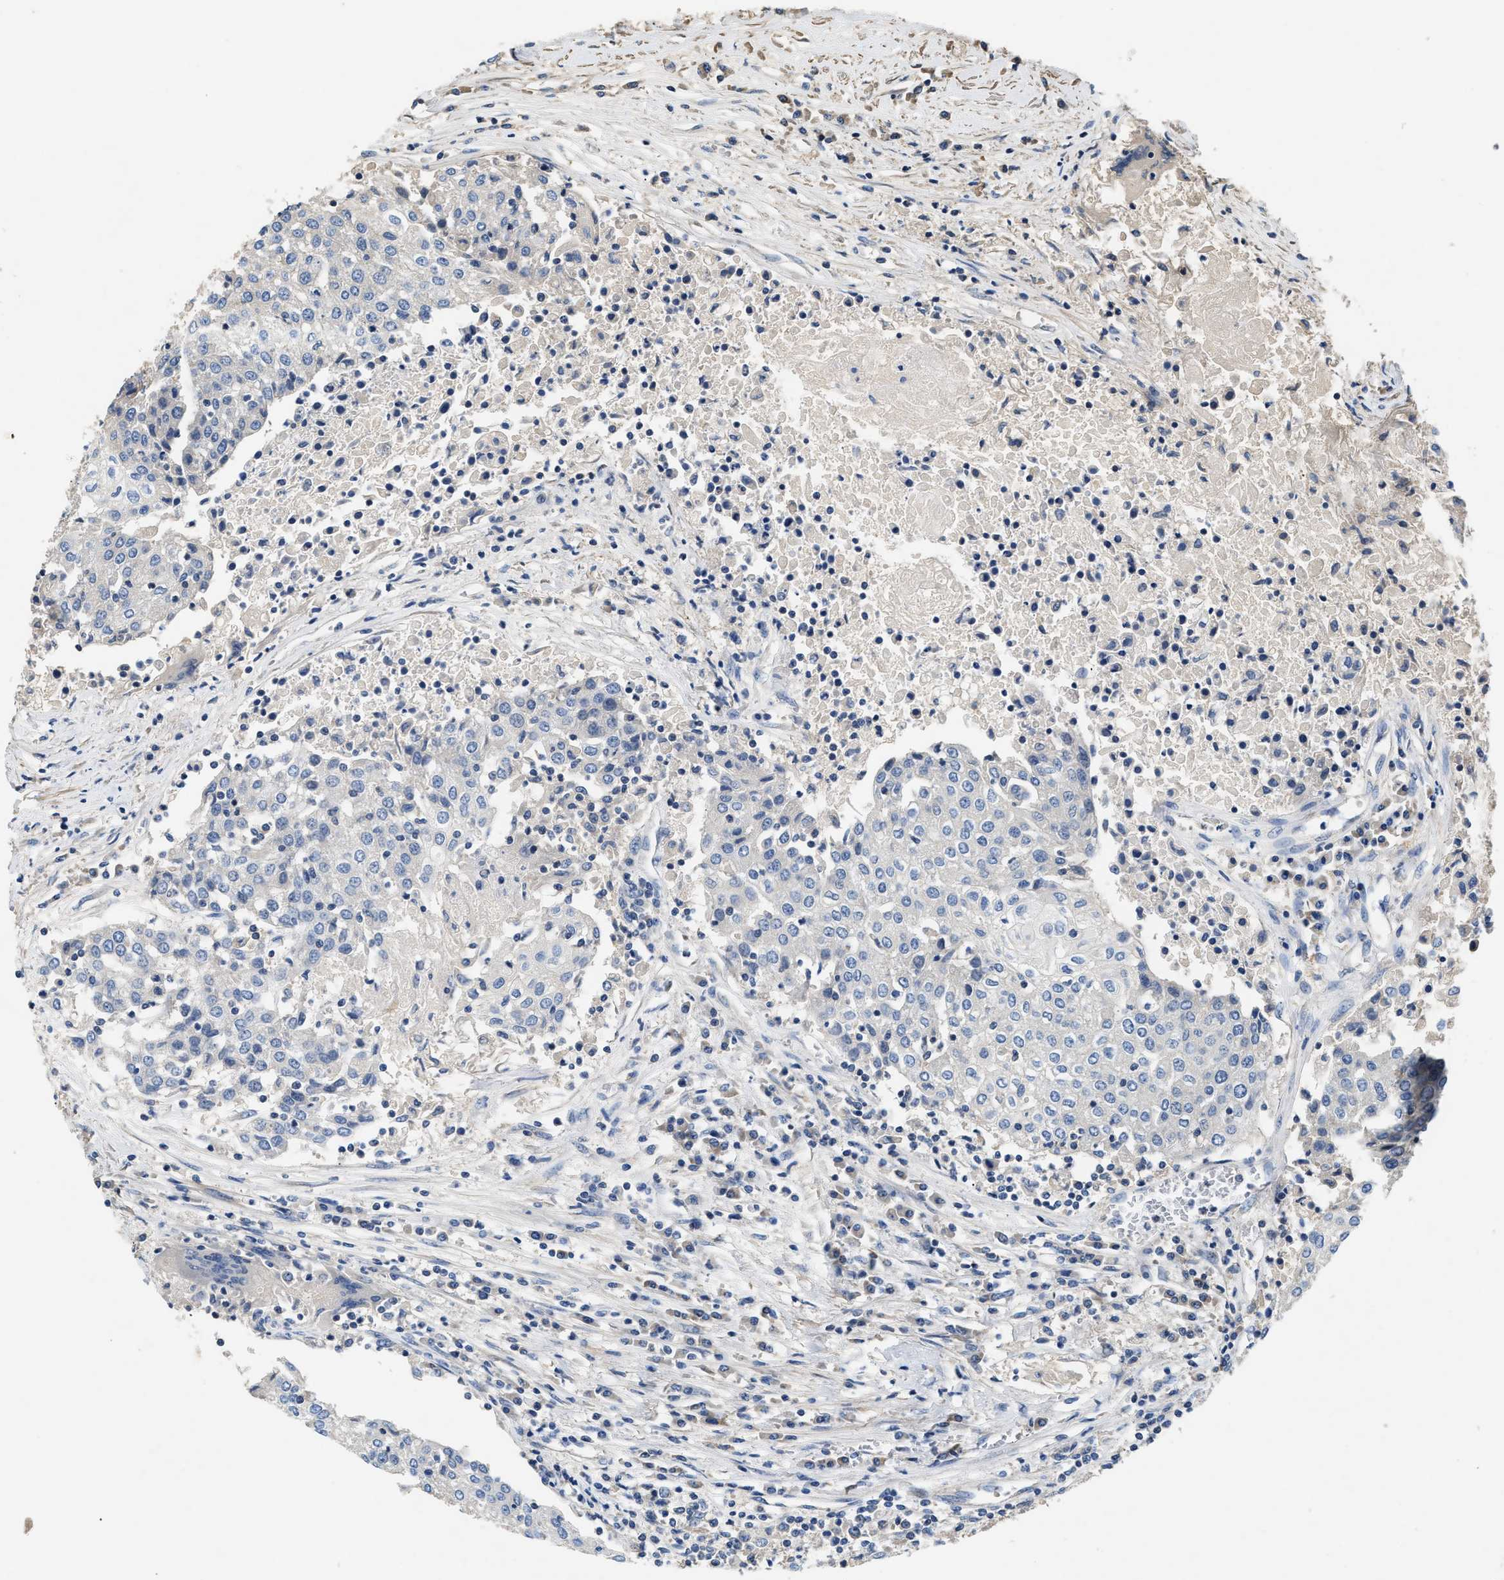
{"staining": {"intensity": "negative", "quantity": "none", "location": "none"}, "tissue": "urothelial cancer", "cell_type": "Tumor cells", "image_type": "cancer", "snomed": [{"axis": "morphology", "description": "Urothelial carcinoma, High grade"}, {"axis": "topography", "description": "Urinary bladder"}], "caption": "Tumor cells show no significant protein expression in urothelial cancer.", "gene": "IL17RC", "patient": {"sex": "female", "age": 85}}